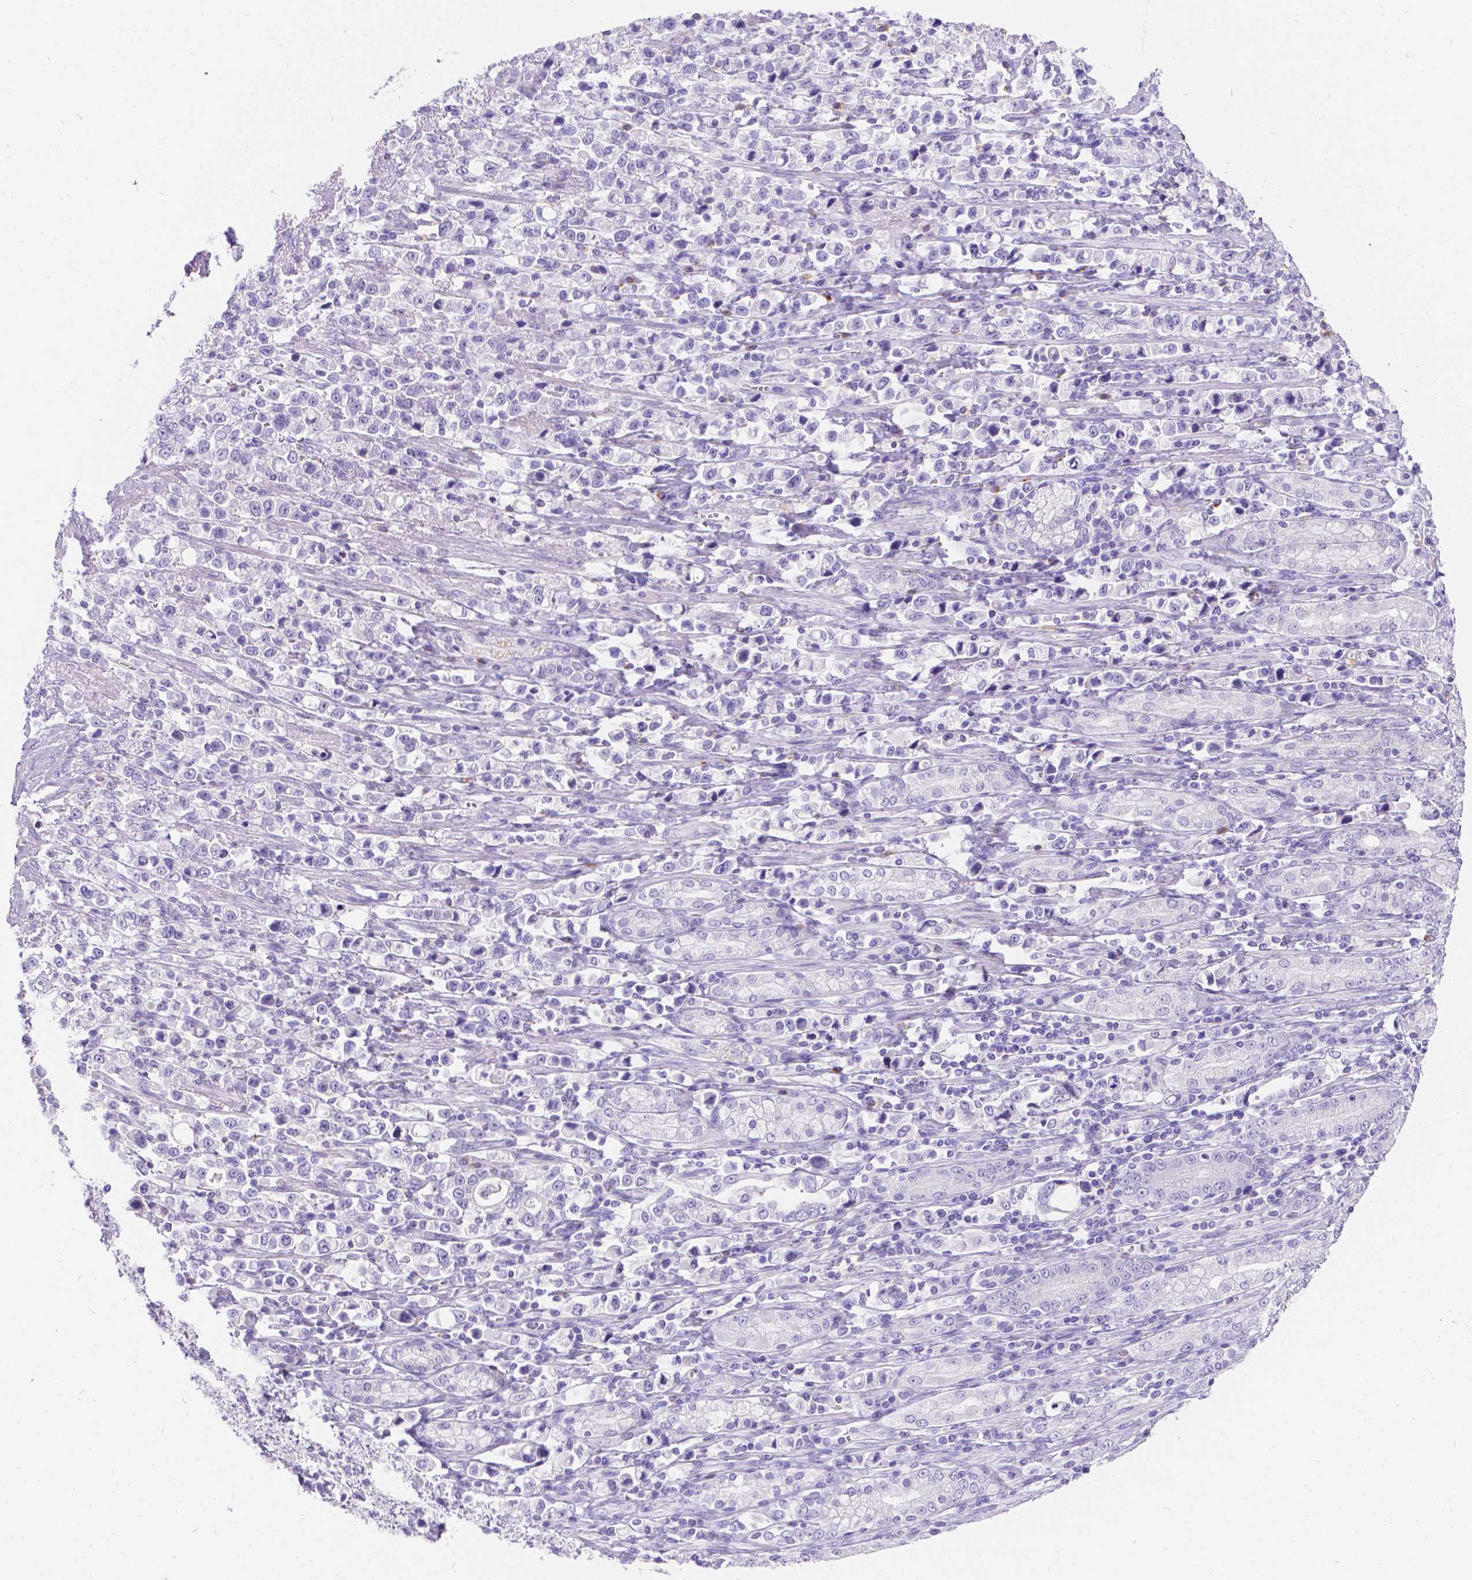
{"staining": {"intensity": "negative", "quantity": "none", "location": "none"}, "tissue": "stomach cancer", "cell_type": "Tumor cells", "image_type": "cancer", "snomed": [{"axis": "morphology", "description": "Adenocarcinoma, NOS"}, {"axis": "topography", "description": "Stomach"}], "caption": "Protein analysis of stomach cancer demonstrates no significant staining in tumor cells.", "gene": "GNRHR", "patient": {"sex": "male", "age": 63}}